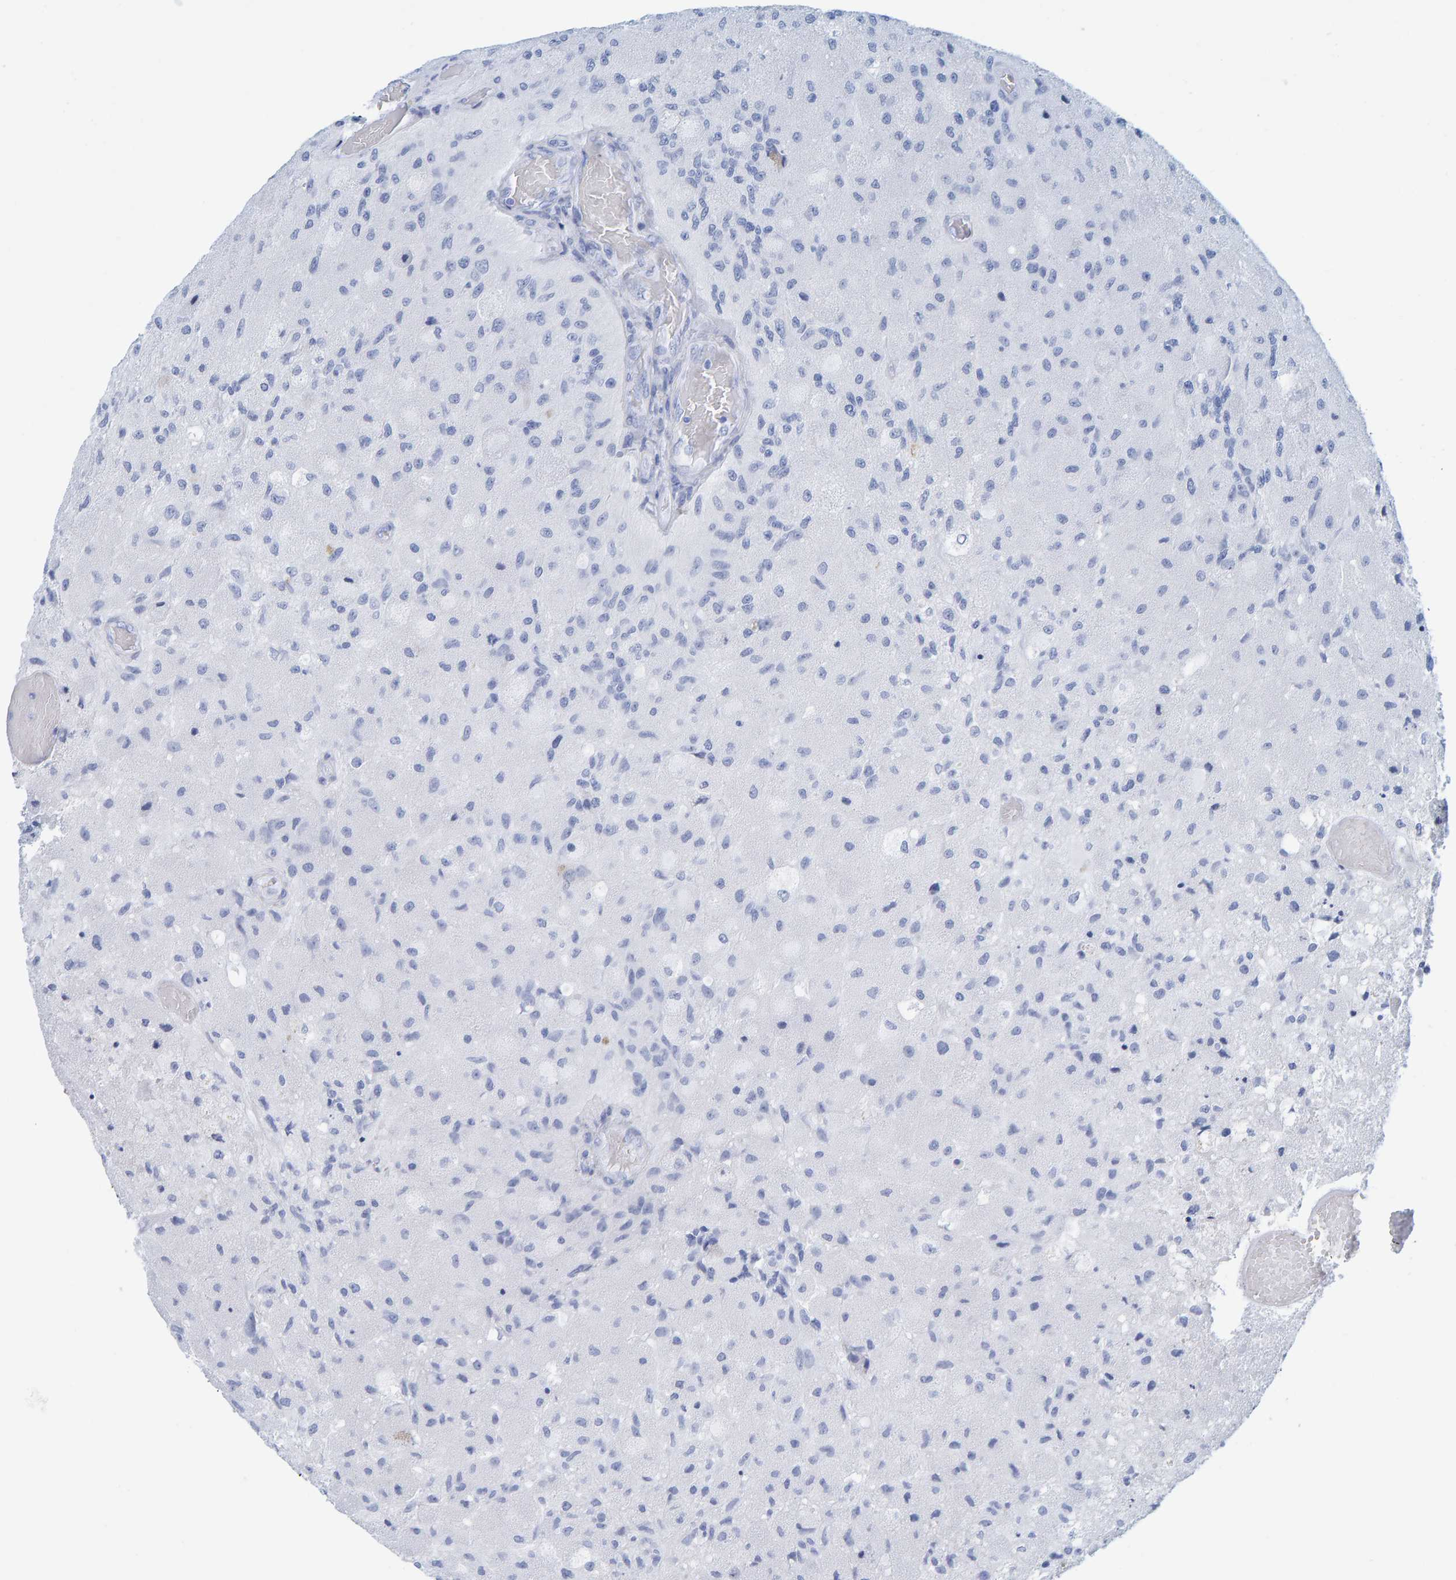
{"staining": {"intensity": "negative", "quantity": "none", "location": "none"}, "tissue": "glioma", "cell_type": "Tumor cells", "image_type": "cancer", "snomed": [{"axis": "morphology", "description": "Normal tissue, NOS"}, {"axis": "morphology", "description": "Glioma, malignant, High grade"}, {"axis": "topography", "description": "Cerebral cortex"}], "caption": "IHC histopathology image of glioma stained for a protein (brown), which displays no expression in tumor cells.", "gene": "SFTPC", "patient": {"sex": "male", "age": 77}}